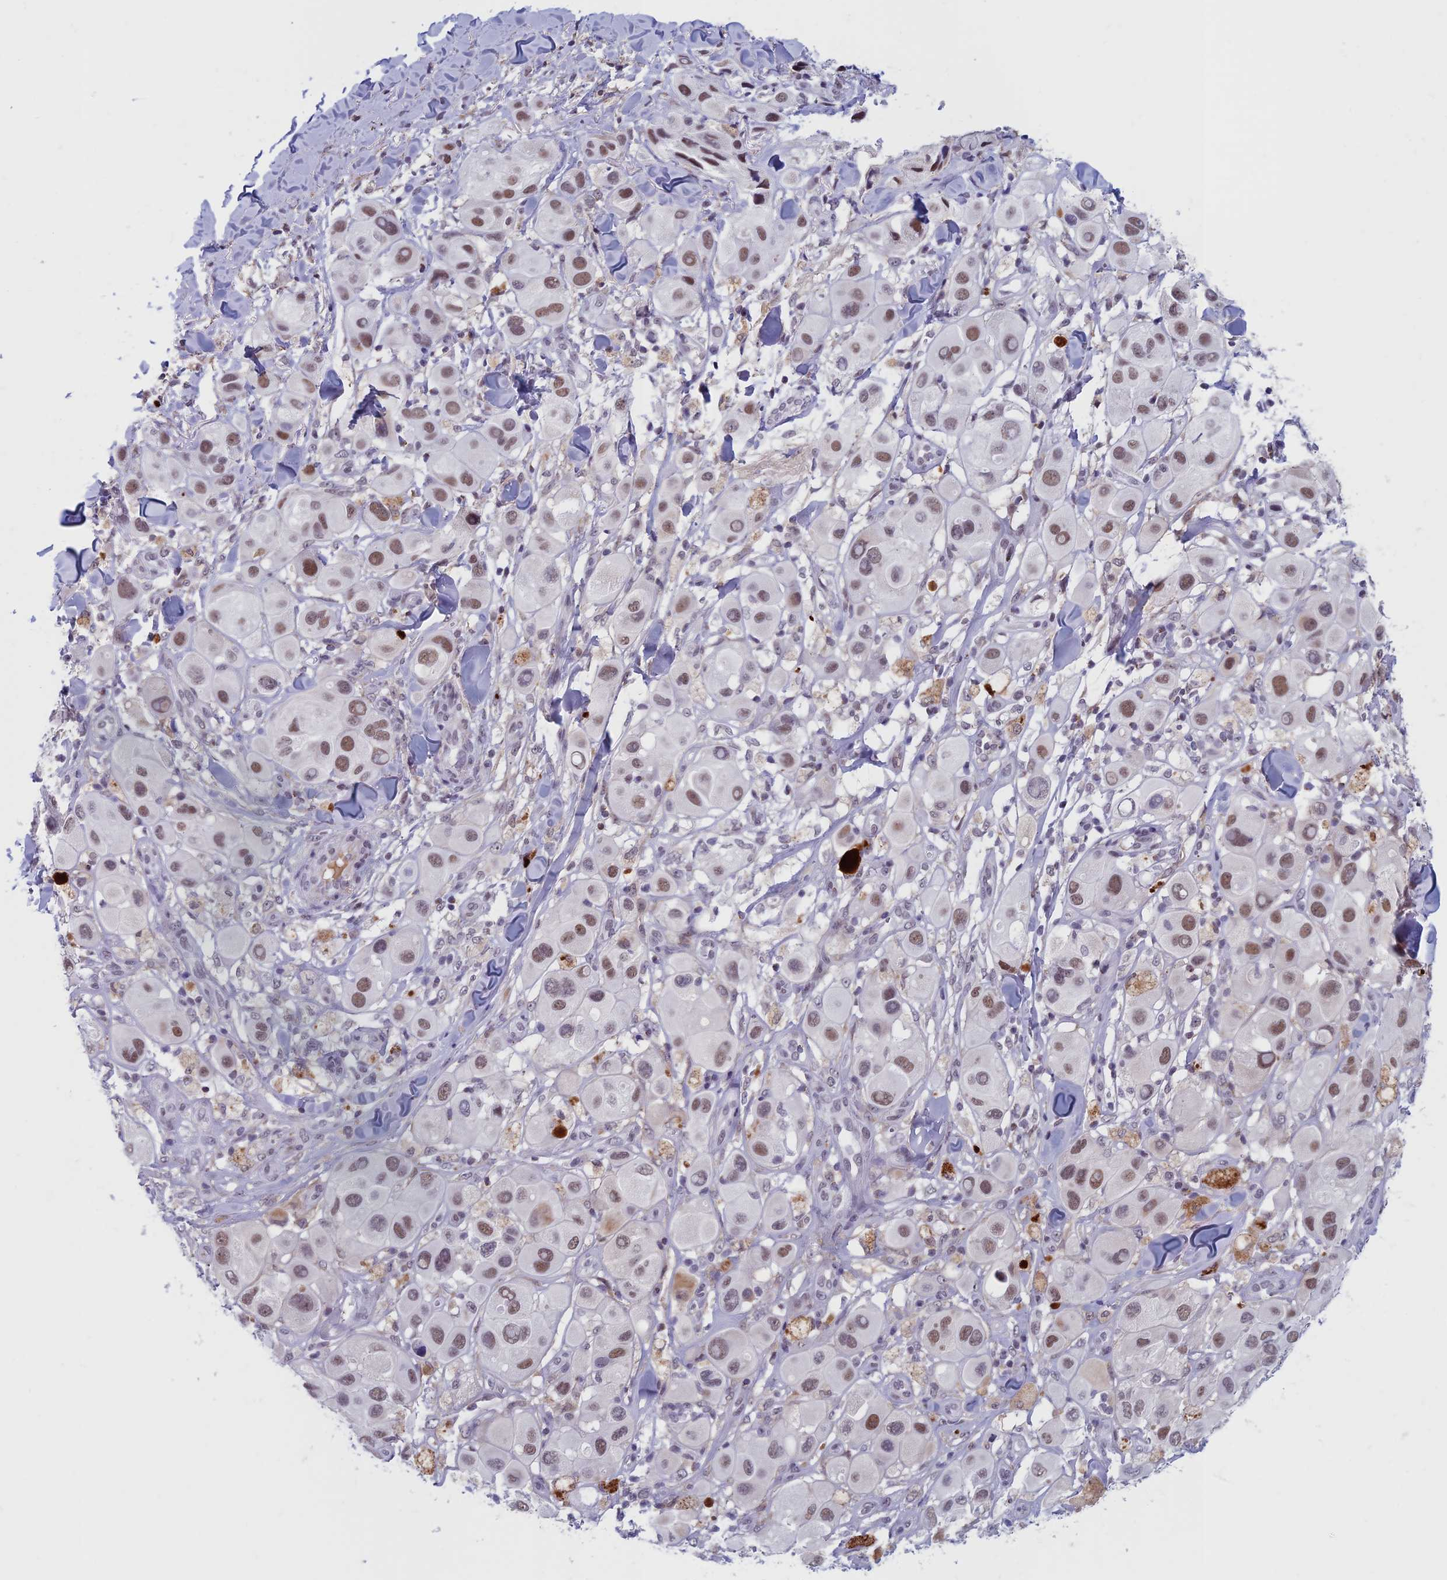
{"staining": {"intensity": "moderate", "quantity": ">75%", "location": "nuclear"}, "tissue": "melanoma", "cell_type": "Tumor cells", "image_type": "cancer", "snomed": [{"axis": "morphology", "description": "Malignant melanoma, Metastatic site"}, {"axis": "topography", "description": "Skin"}], "caption": "Protein expression analysis of malignant melanoma (metastatic site) shows moderate nuclear staining in approximately >75% of tumor cells.", "gene": "ASH2L", "patient": {"sex": "male", "age": 41}}